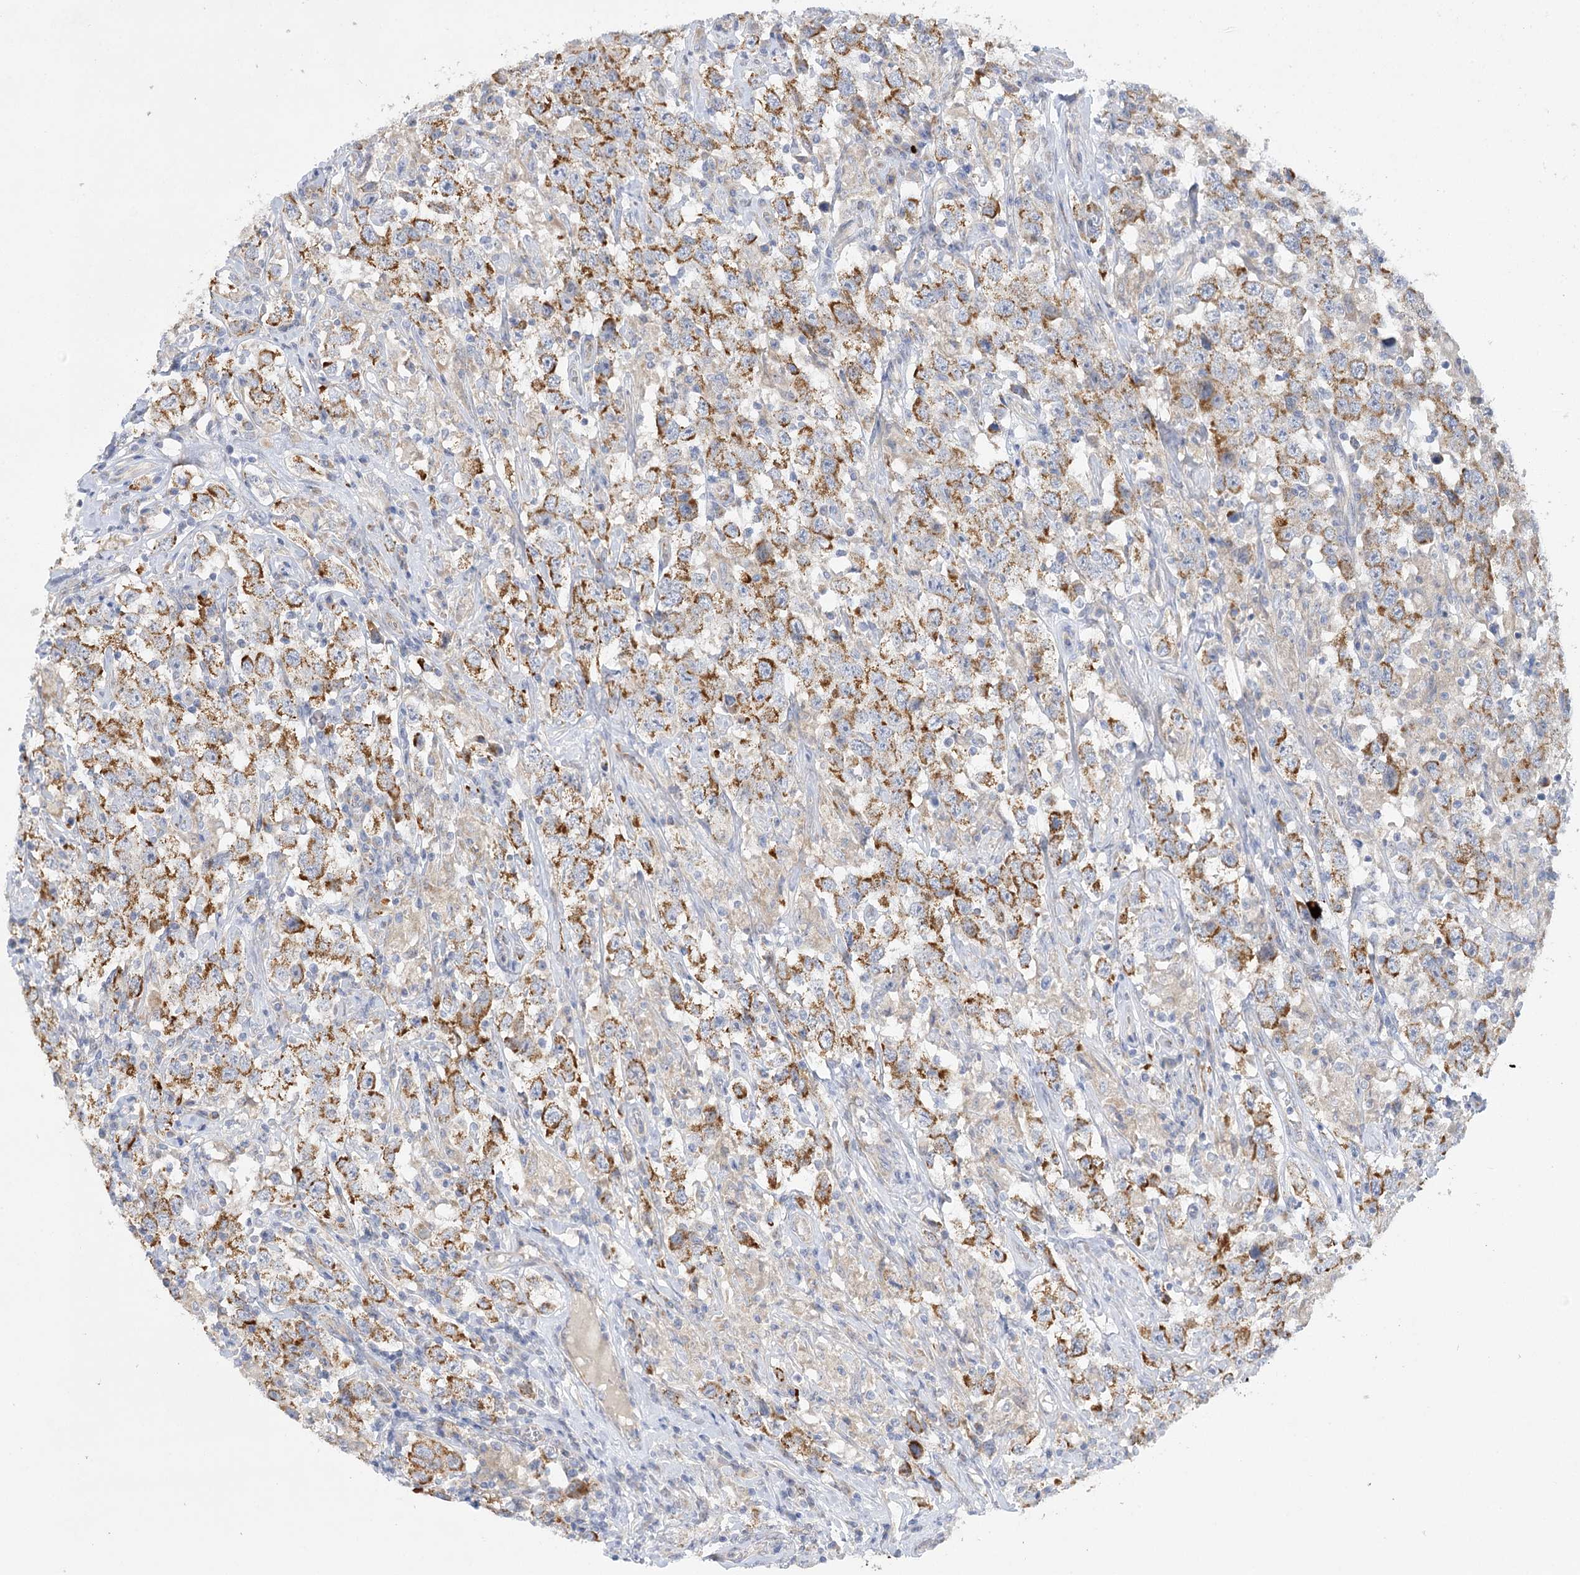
{"staining": {"intensity": "moderate", "quantity": ">75%", "location": "cytoplasmic/membranous"}, "tissue": "testis cancer", "cell_type": "Tumor cells", "image_type": "cancer", "snomed": [{"axis": "morphology", "description": "Seminoma, NOS"}, {"axis": "topography", "description": "Testis"}], "caption": "Protein analysis of seminoma (testis) tissue reveals moderate cytoplasmic/membranous positivity in approximately >75% of tumor cells.", "gene": "DHTKD1", "patient": {"sex": "male", "age": 41}}